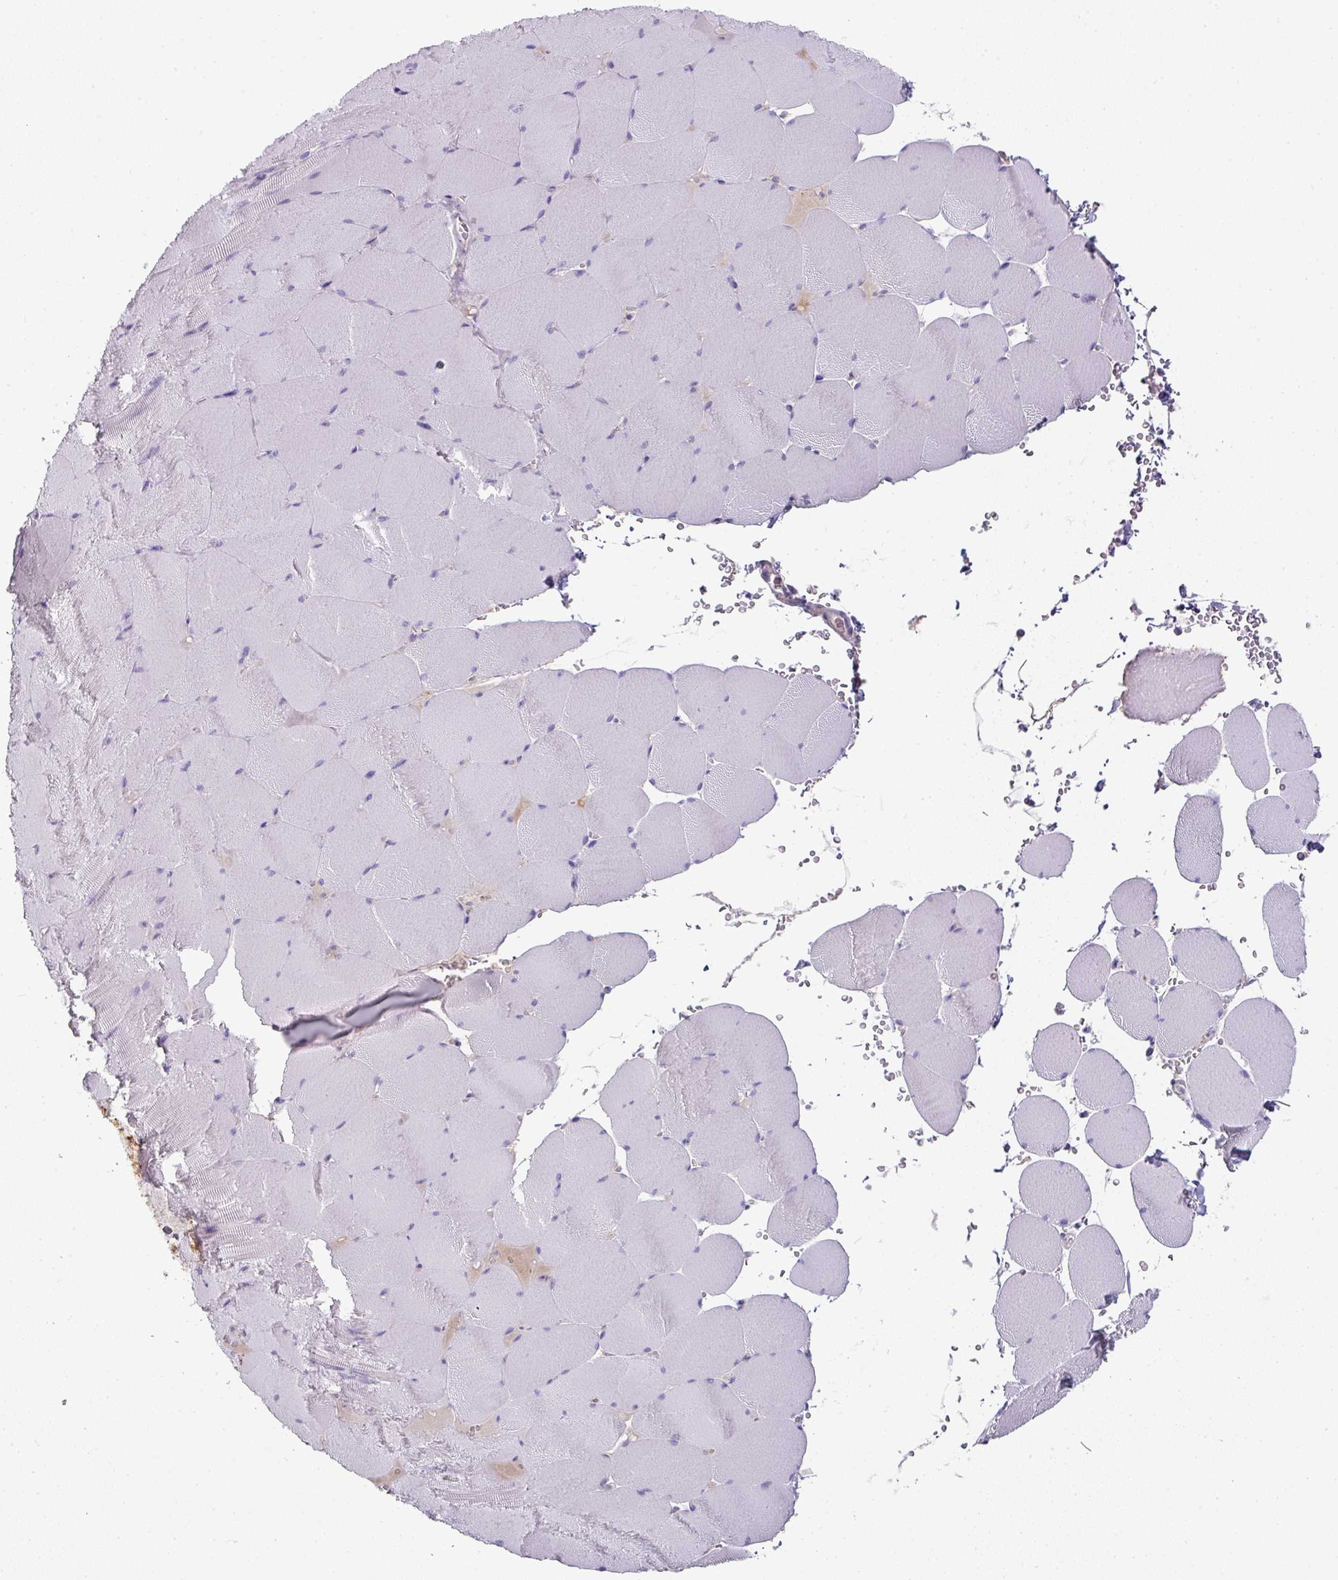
{"staining": {"intensity": "negative", "quantity": "none", "location": "none"}, "tissue": "skeletal muscle", "cell_type": "Myocytes", "image_type": "normal", "snomed": [{"axis": "morphology", "description": "Normal tissue, NOS"}, {"axis": "topography", "description": "Skeletal muscle"}, {"axis": "topography", "description": "Head-Neck"}], "caption": "An immunohistochemistry photomicrograph of unremarkable skeletal muscle is shown. There is no staining in myocytes of skeletal muscle.", "gene": "FGF17", "patient": {"sex": "male", "age": 66}}